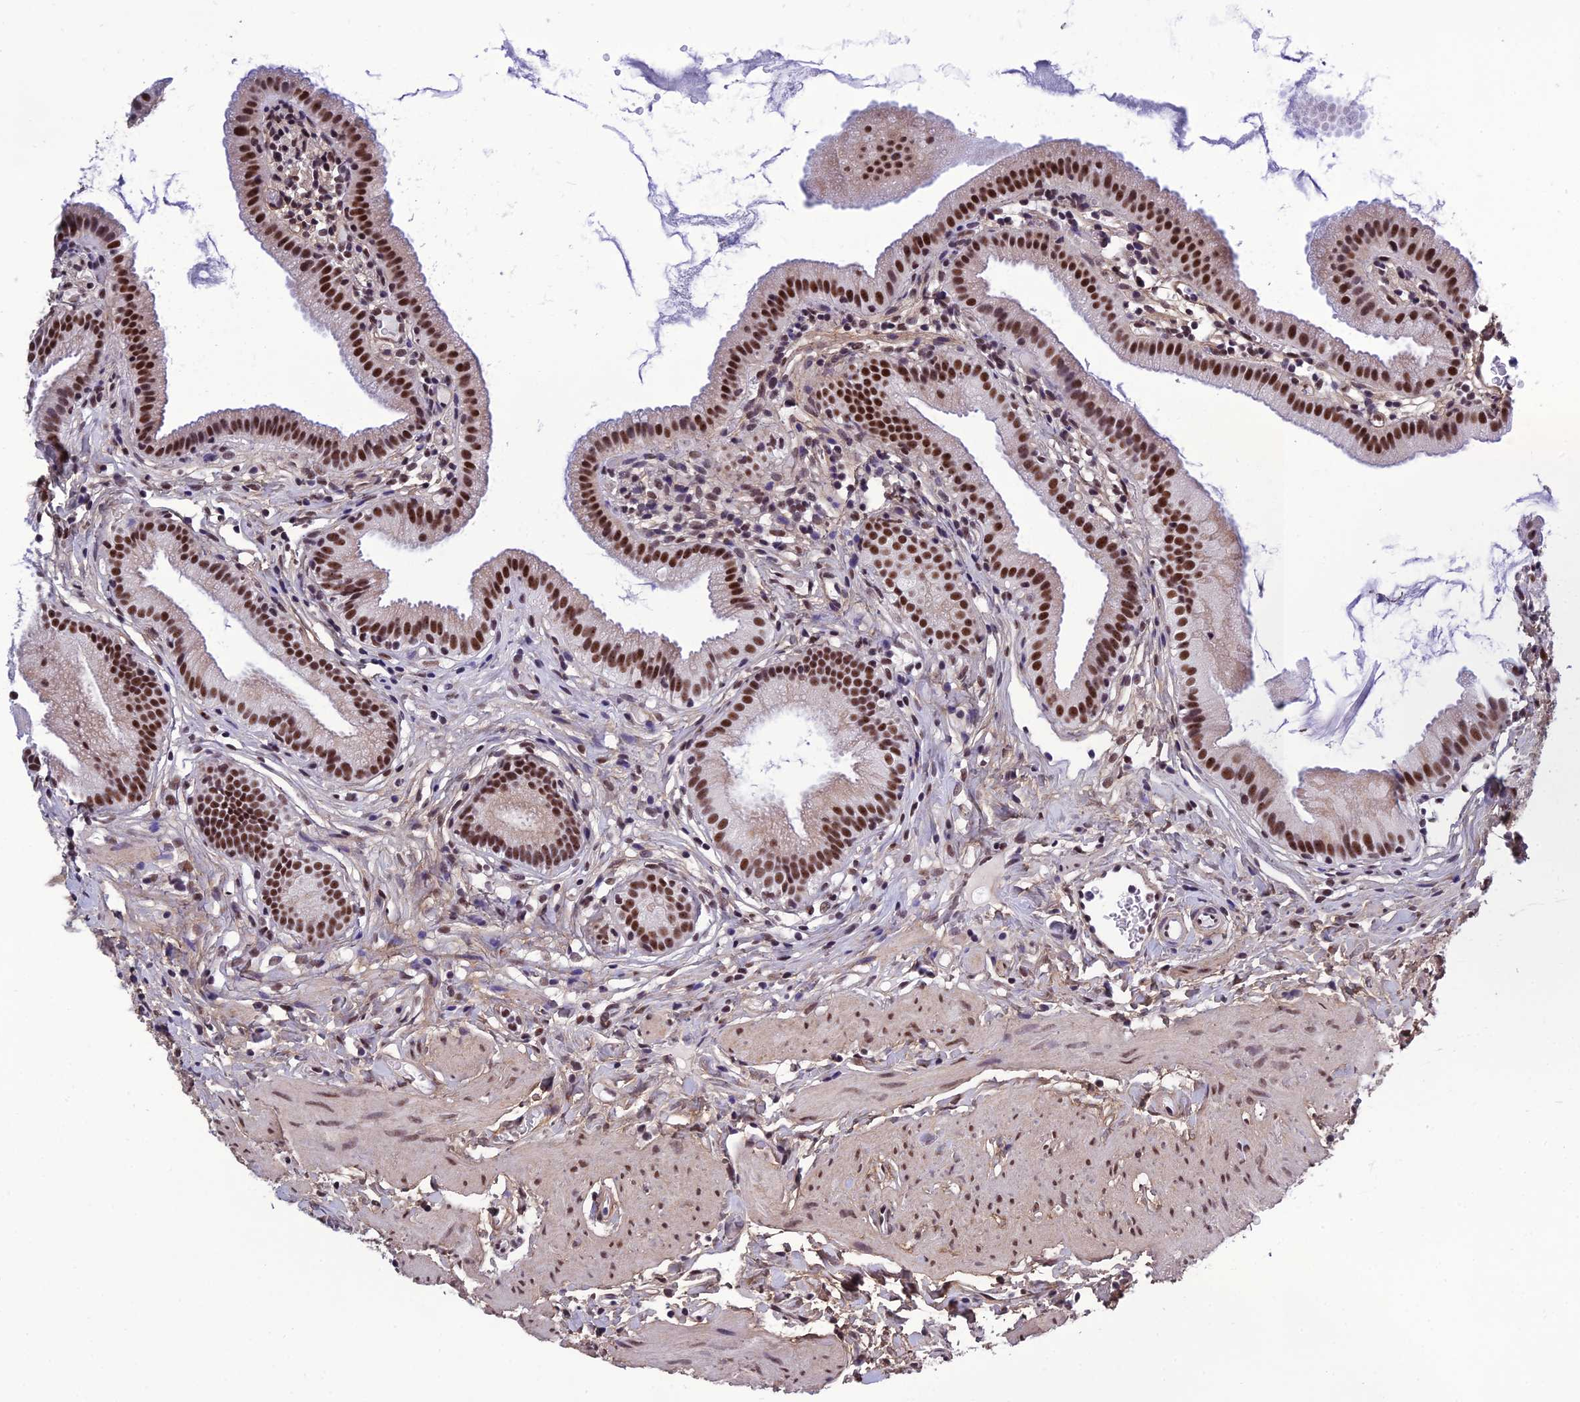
{"staining": {"intensity": "strong", "quantity": ">75%", "location": "nuclear"}, "tissue": "gallbladder", "cell_type": "Glandular cells", "image_type": "normal", "snomed": [{"axis": "morphology", "description": "Normal tissue, NOS"}, {"axis": "topography", "description": "Gallbladder"}], "caption": "Immunohistochemistry (IHC) micrograph of benign human gallbladder stained for a protein (brown), which reveals high levels of strong nuclear positivity in approximately >75% of glandular cells.", "gene": "RSRC1", "patient": {"sex": "female", "age": 46}}